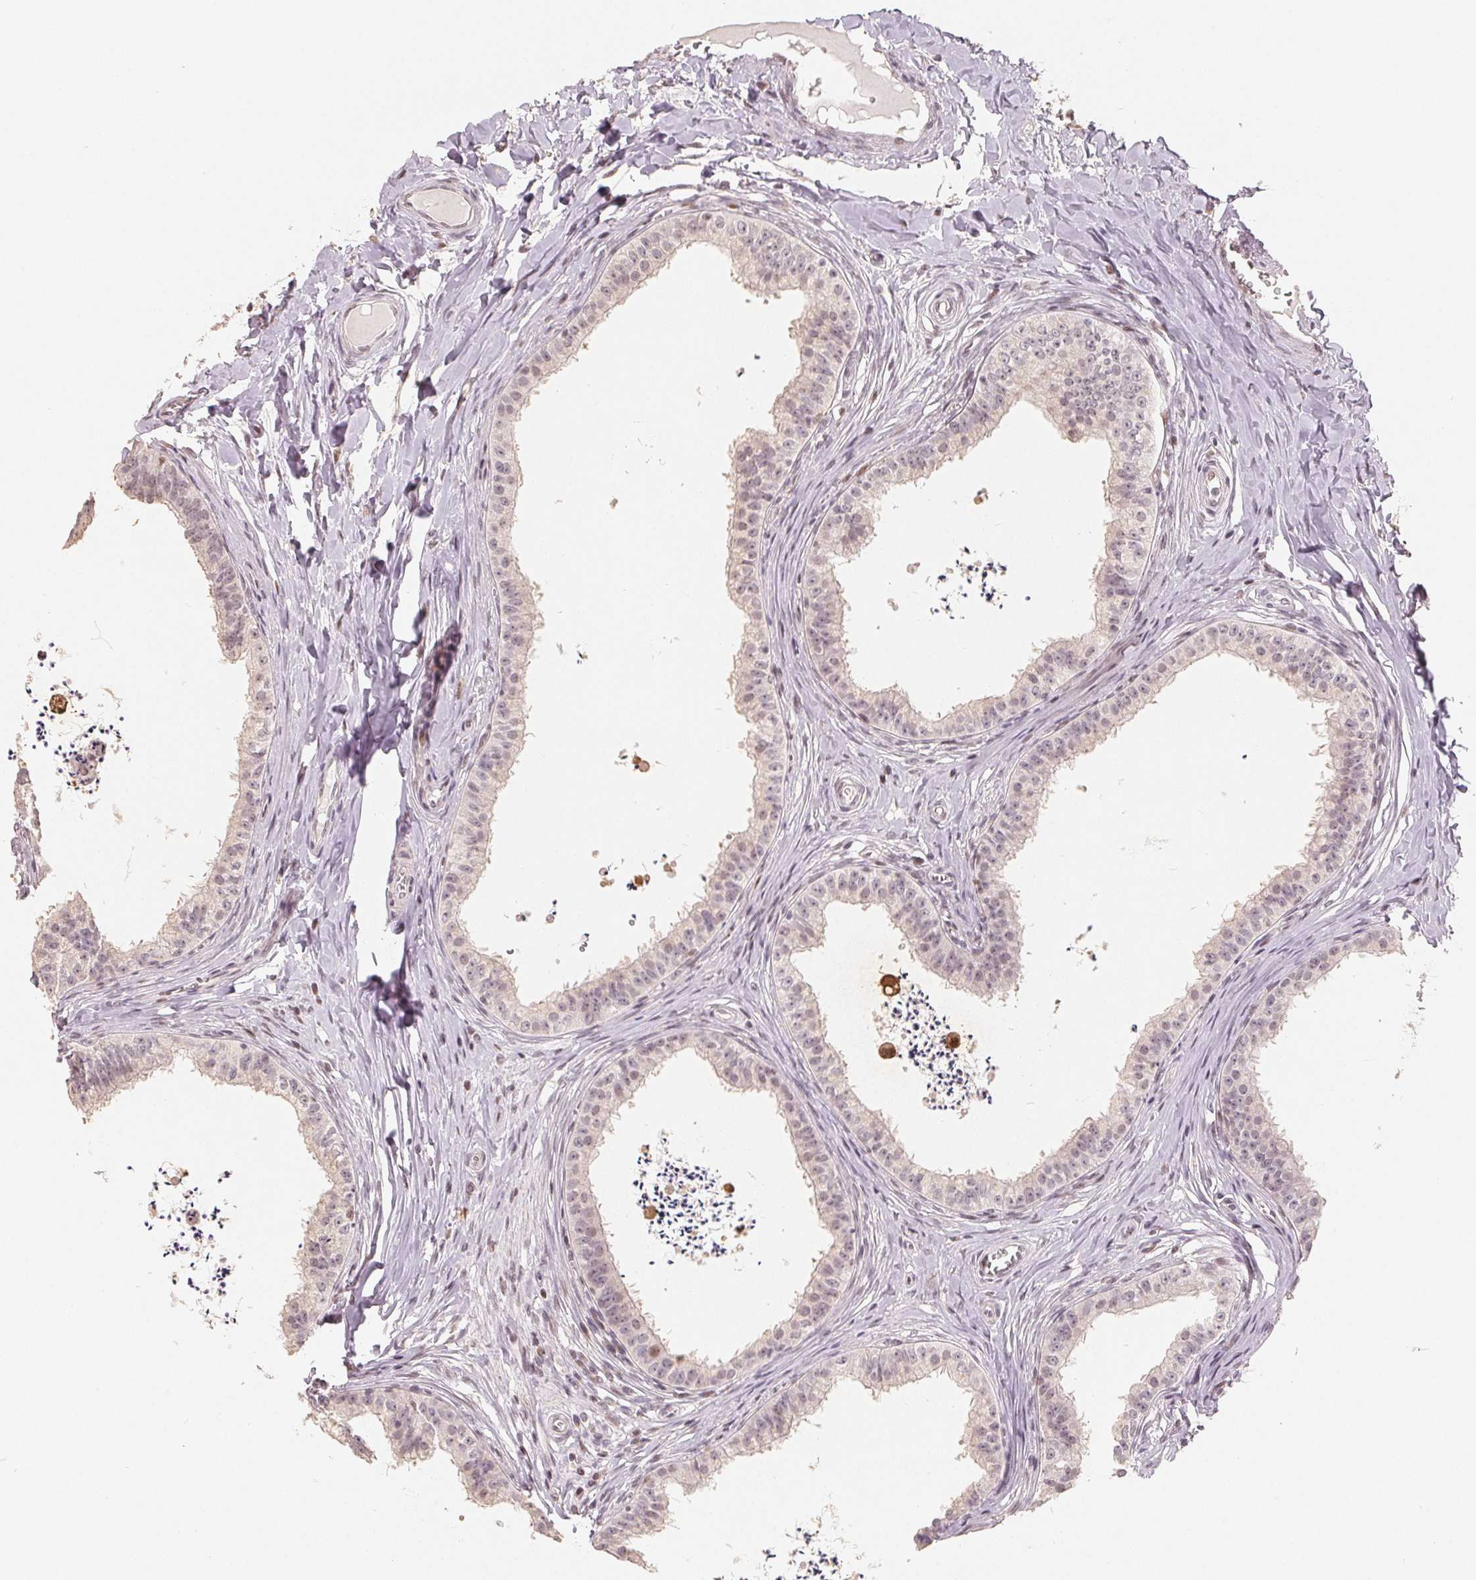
{"staining": {"intensity": "weak", "quantity": "25%-75%", "location": "cytoplasmic/membranous,nuclear"}, "tissue": "epididymis", "cell_type": "Glandular cells", "image_type": "normal", "snomed": [{"axis": "morphology", "description": "Normal tissue, NOS"}, {"axis": "topography", "description": "Epididymis"}], "caption": "Brown immunohistochemical staining in normal epididymis demonstrates weak cytoplasmic/membranous,nuclear staining in about 25%-75% of glandular cells.", "gene": "CCDC138", "patient": {"sex": "male", "age": 24}}